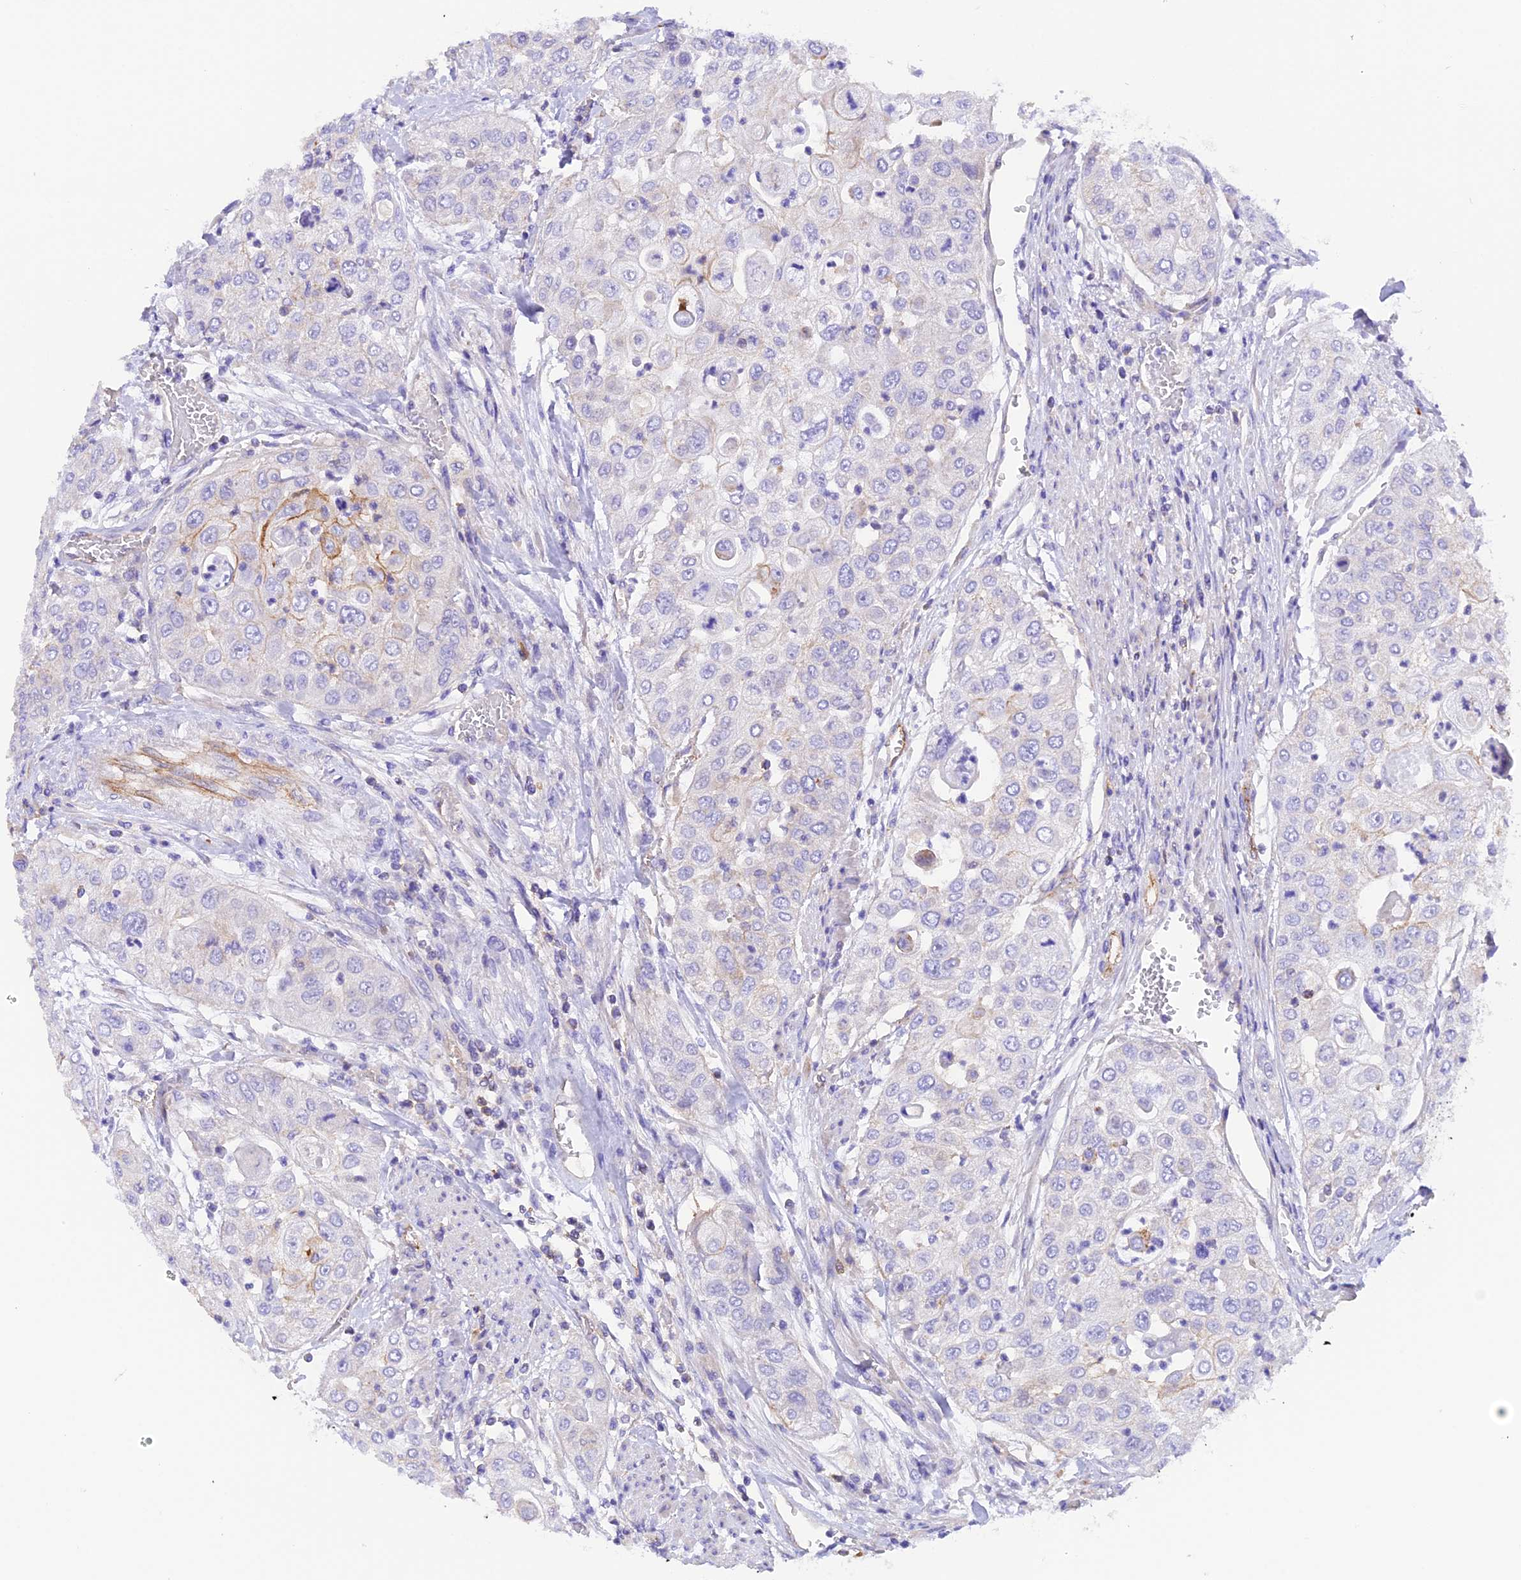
{"staining": {"intensity": "negative", "quantity": "none", "location": "none"}, "tissue": "urothelial cancer", "cell_type": "Tumor cells", "image_type": "cancer", "snomed": [{"axis": "morphology", "description": "Urothelial carcinoma, High grade"}, {"axis": "topography", "description": "Urinary bladder"}], "caption": "High power microscopy micrograph of an immunohistochemistry micrograph of high-grade urothelial carcinoma, revealing no significant staining in tumor cells.", "gene": "FAM193A", "patient": {"sex": "female", "age": 79}}